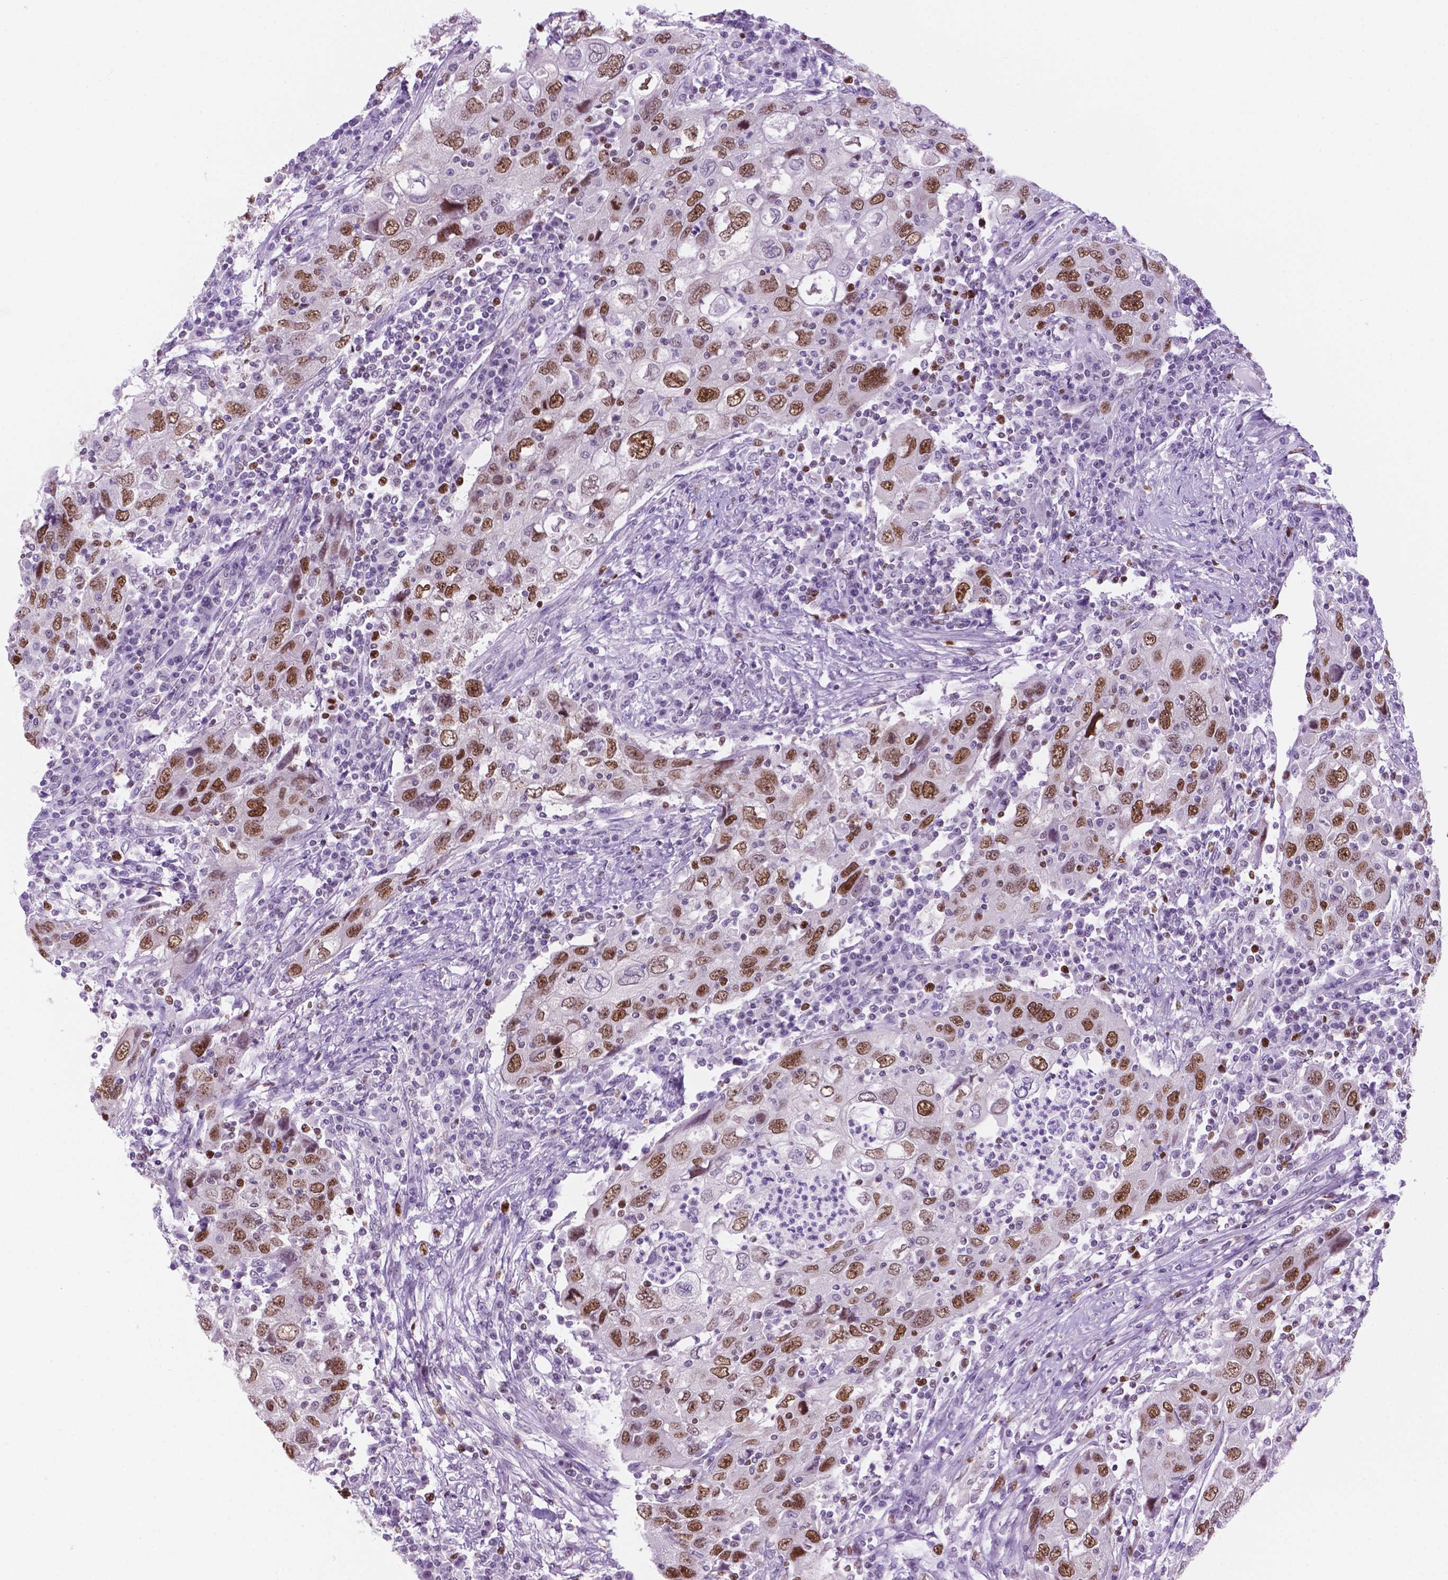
{"staining": {"intensity": "moderate", "quantity": ">75%", "location": "nuclear"}, "tissue": "urothelial cancer", "cell_type": "Tumor cells", "image_type": "cancer", "snomed": [{"axis": "morphology", "description": "Urothelial carcinoma, High grade"}, {"axis": "topography", "description": "Urinary bladder"}], "caption": "The immunohistochemical stain shows moderate nuclear expression in tumor cells of urothelial carcinoma (high-grade) tissue.", "gene": "NCAPH2", "patient": {"sex": "male", "age": 76}}